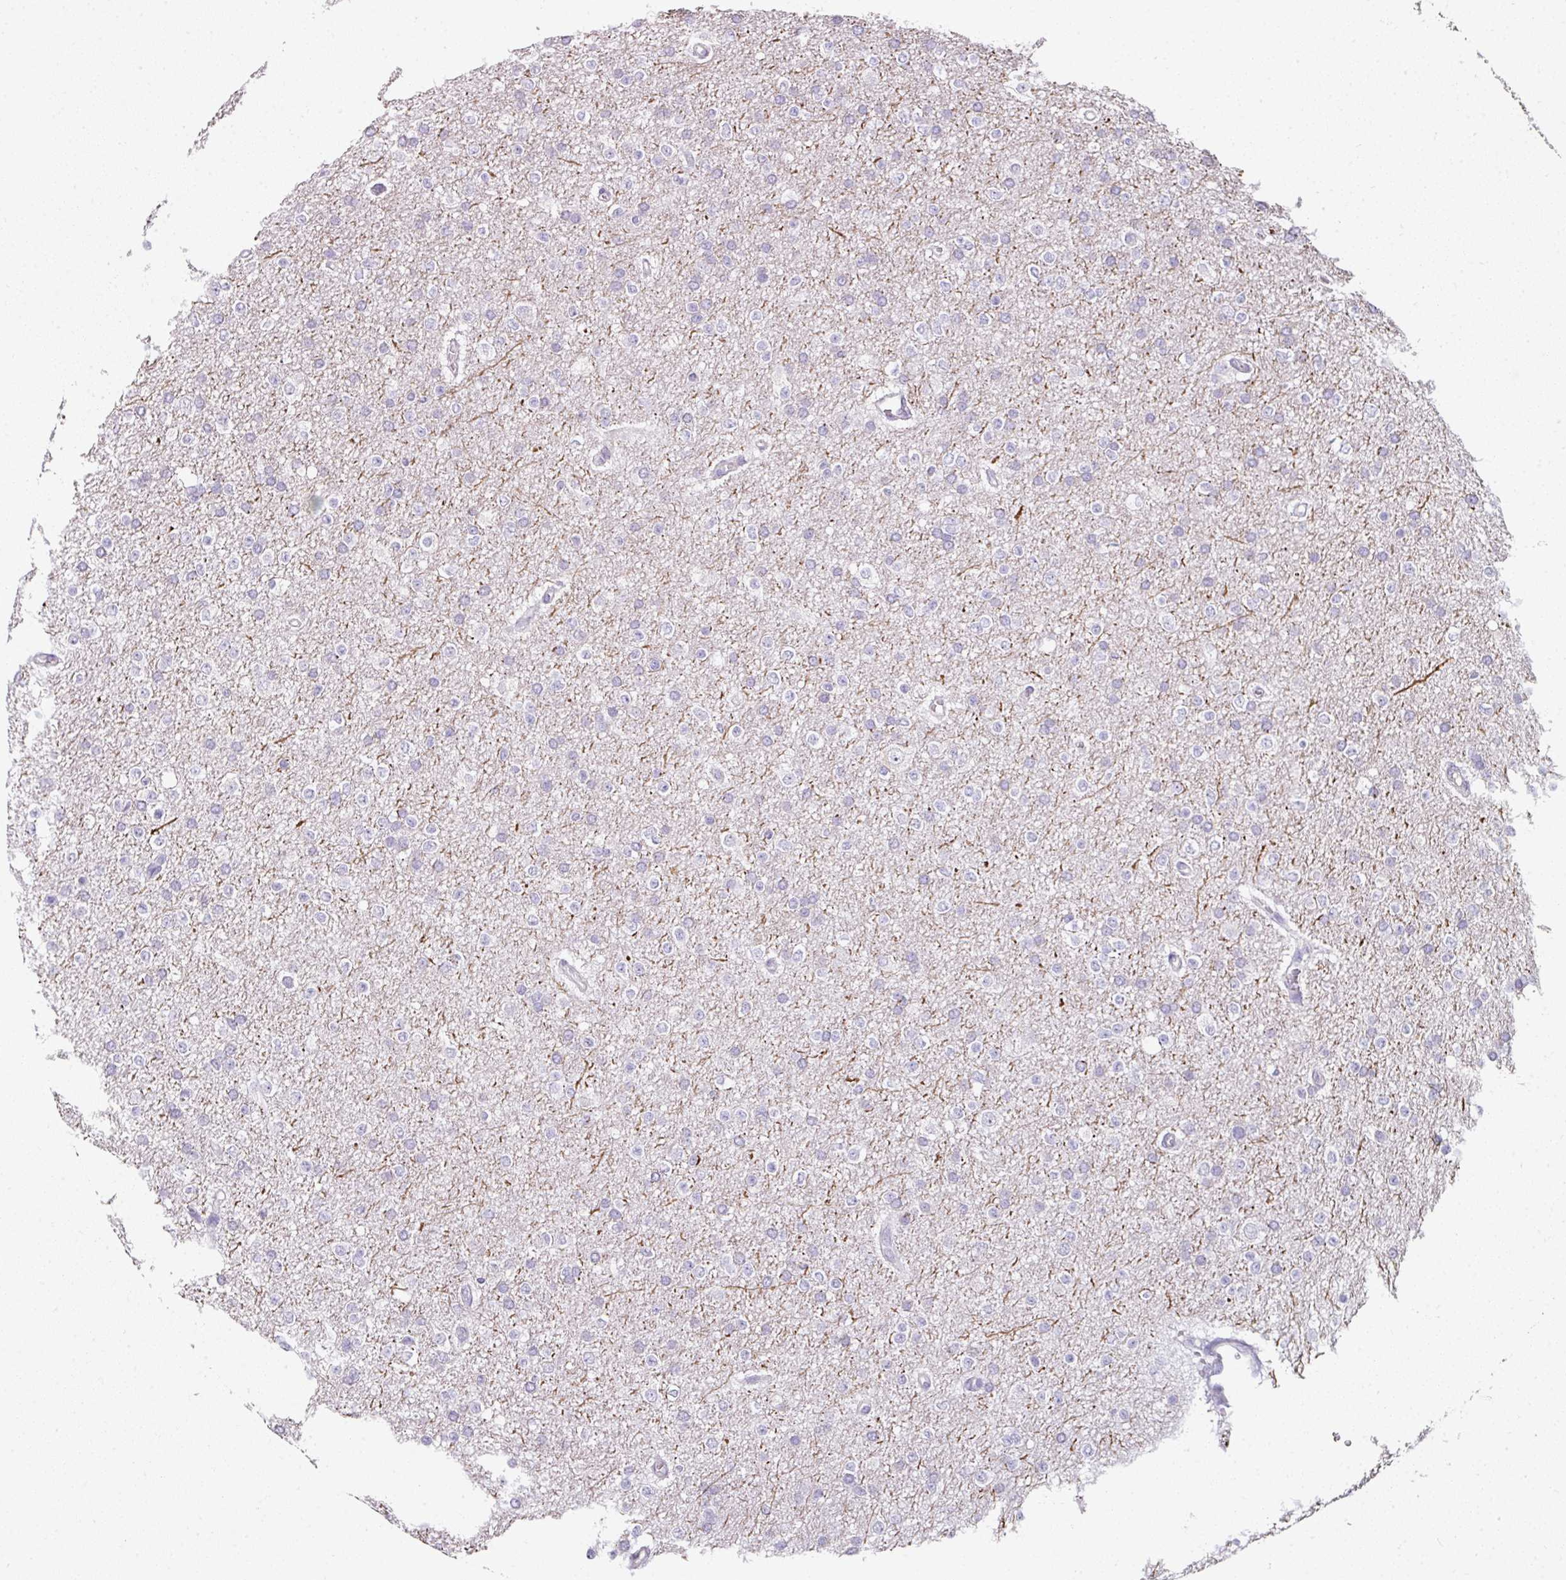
{"staining": {"intensity": "negative", "quantity": "none", "location": "none"}, "tissue": "glioma", "cell_type": "Tumor cells", "image_type": "cancer", "snomed": [{"axis": "morphology", "description": "Glioma, malignant, Low grade"}, {"axis": "topography", "description": "Brain"}], "caption": "An immunohistochemistry photomicrograph of glioma is shown. There is no staining in tumor cells of glioma. Brightfield microscopy of immunohistochemistry (IHC) stained with DAB (3,3'-diaminobenzidine) (brown) and hematoxylin (blue), captured at high magnification.", "gene": "FHAD1", "patient": {"sex": "female", "age": 34}}